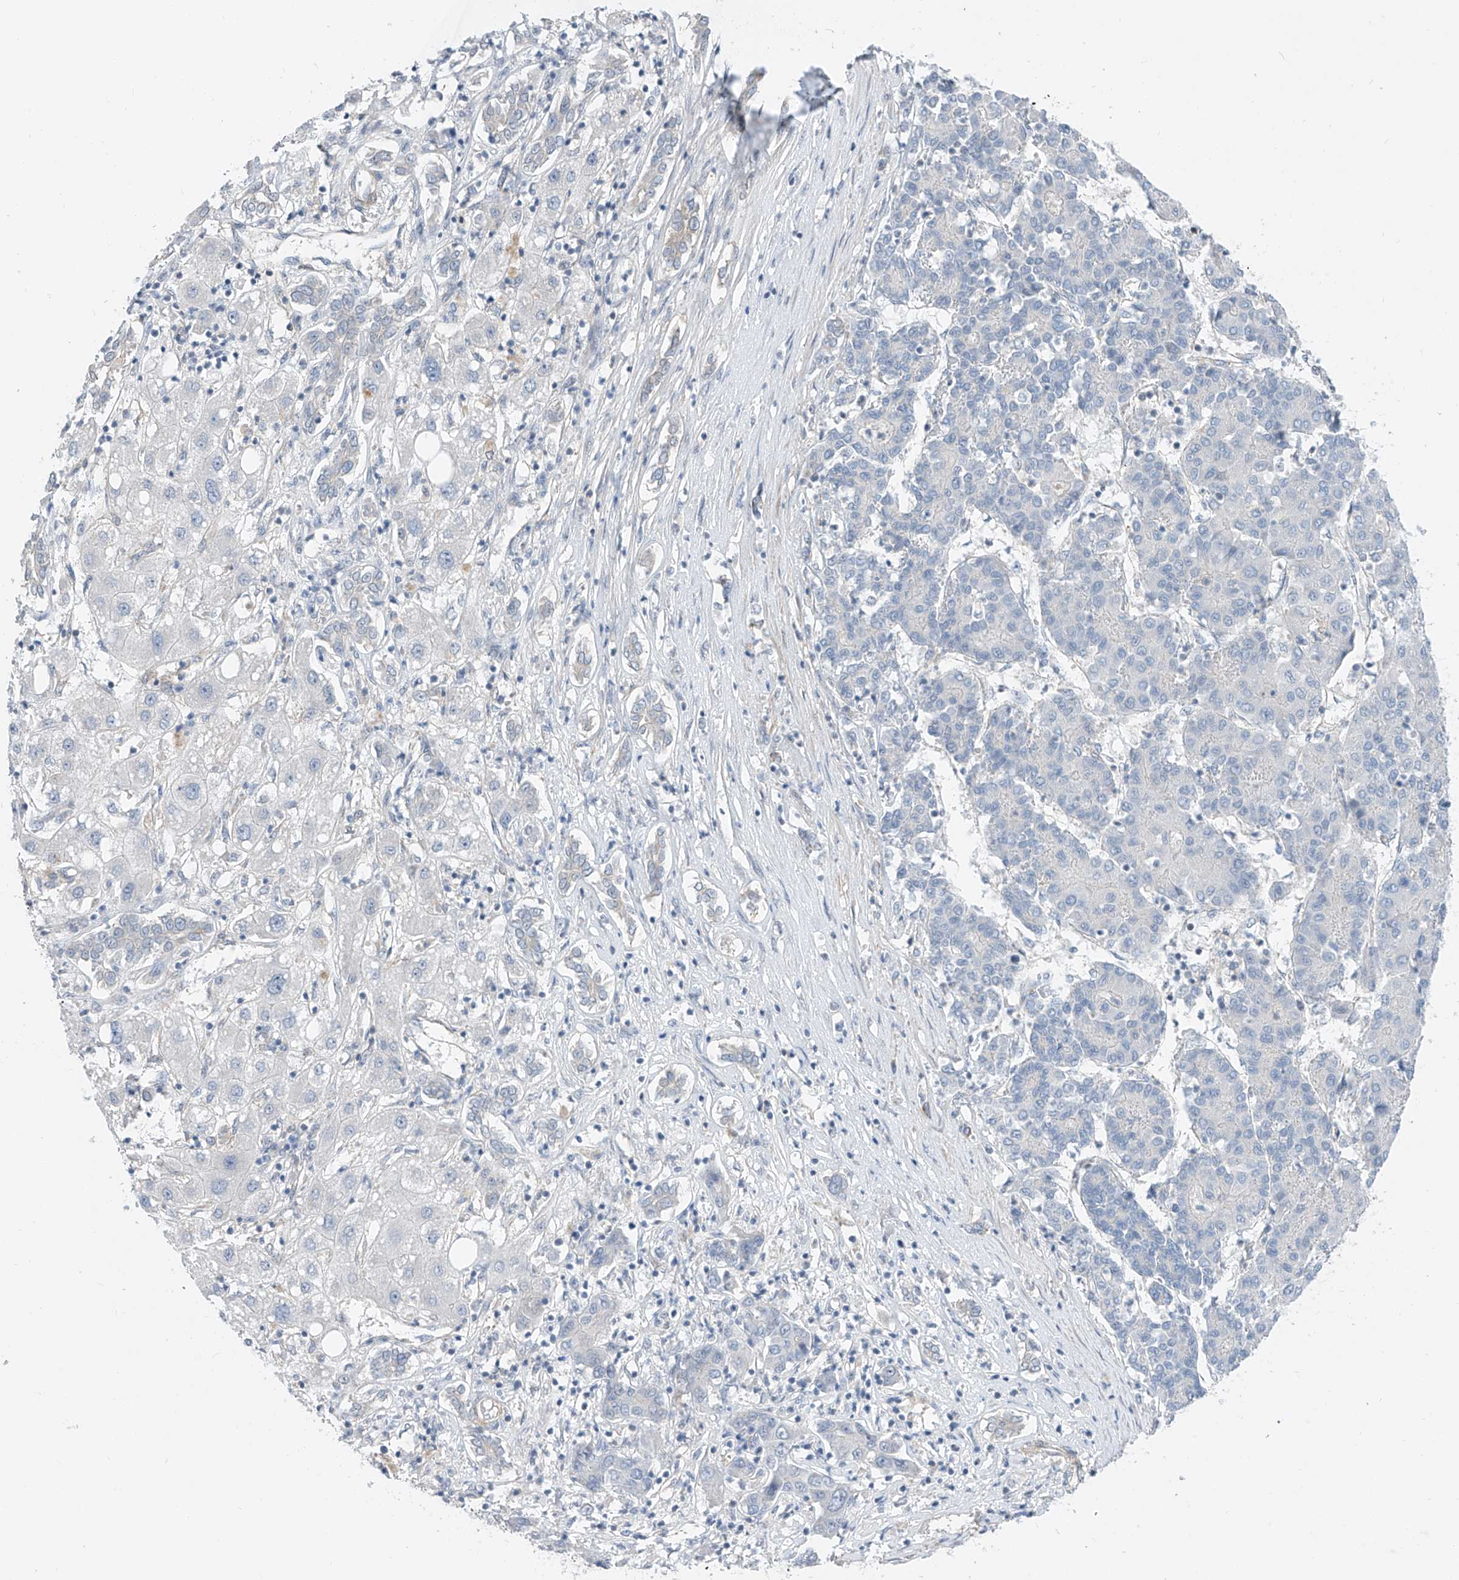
{"staining": {"intensity": "negative", "quantity": "none", "location": "none"}, "tissue": "liver cancer", "cell_type": "Tumor cells", "image_type": "cancer", "snomed": [{"axis": "morphology", "description": "Carcinoma, Hepatocellular, NOS"}, {"axis": "topography", "description": "Liver"}], "caption": "IHC micrograph of neoplastic tissue: human liver cancer (hepatocellular carcinoma) stained with DAB (3,3'-diaminobenzidine) shows no significant protein positivity in tumor cells.", "gene": "ABLIM2", "patient": {"sex": "male", "age": 65}}